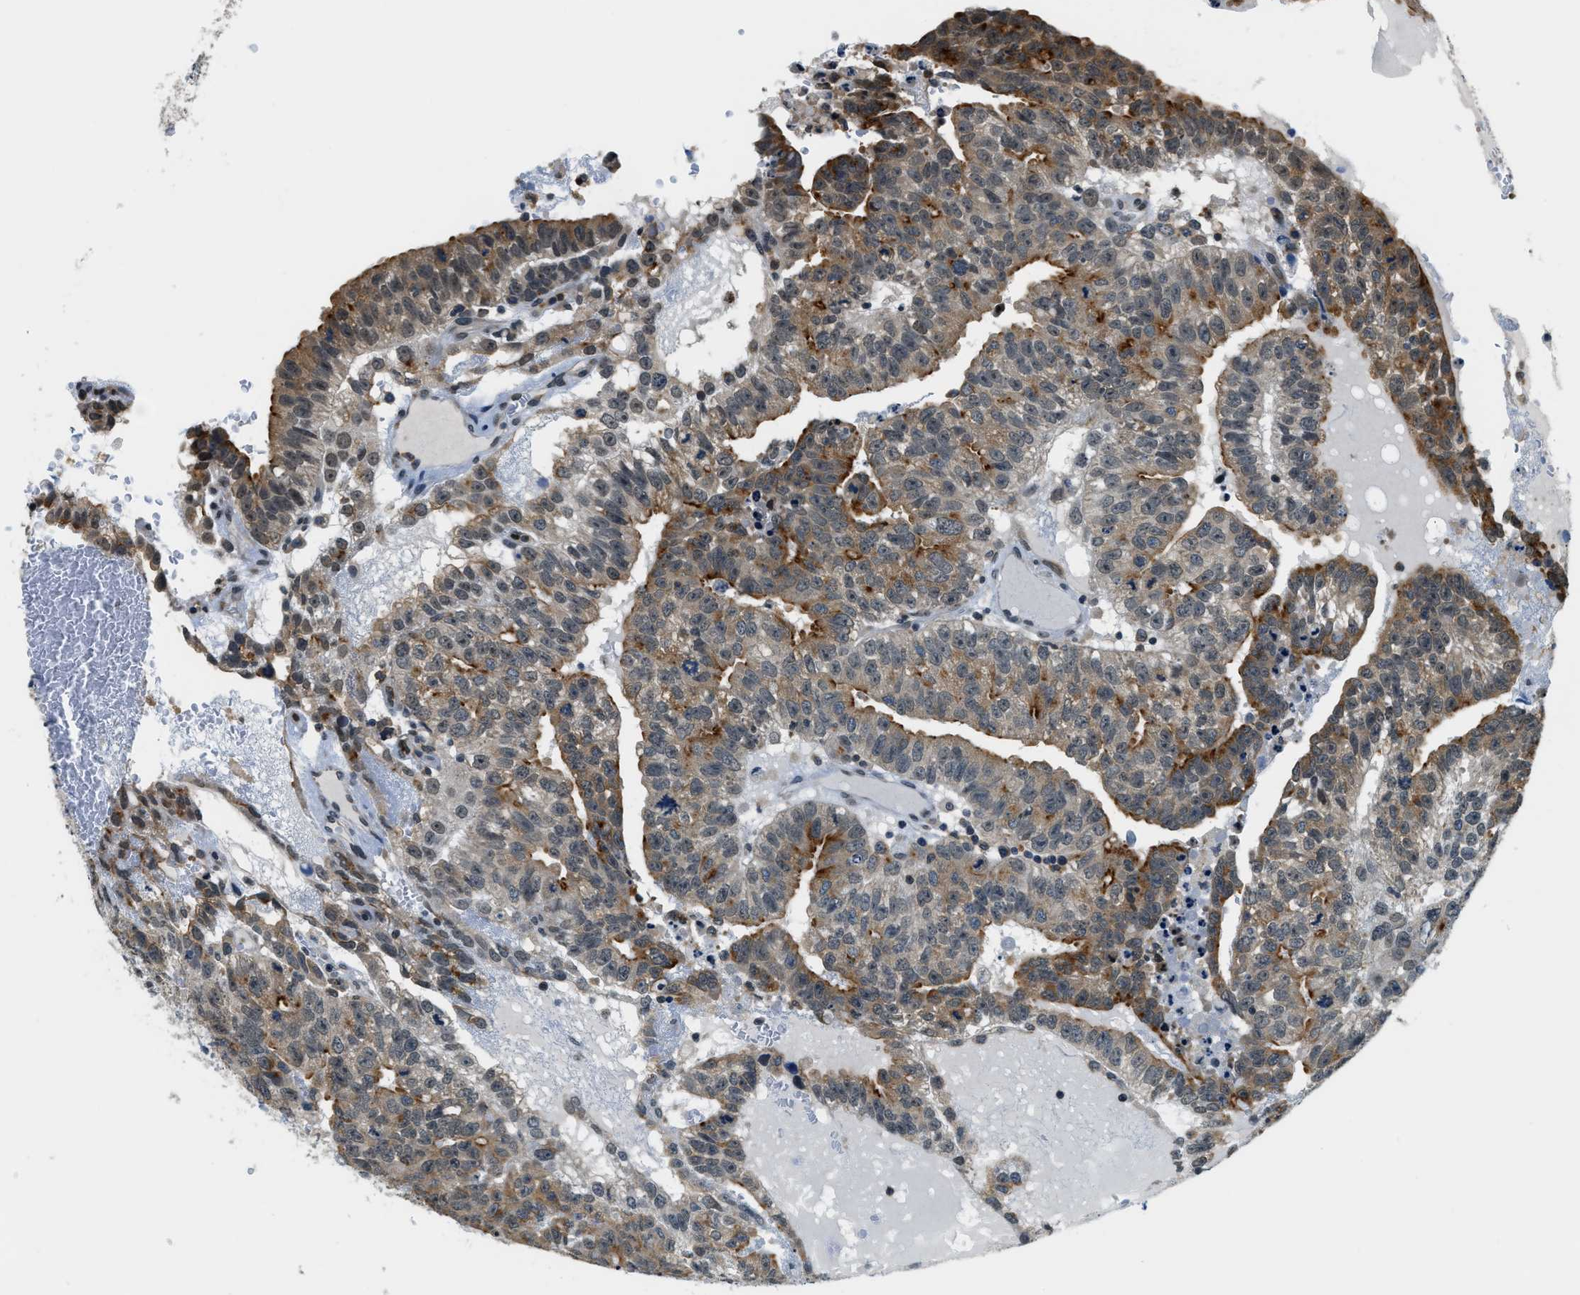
{"staining": {"intensity": "moderate", "quantity": "25%-75%", "location": "cytoplasmic/membranous"}, "tissue": "testis cancer", "cell_type": "Tumor cells", "image_type": "cancer", "snomed": [{"axis": "morphology", "description": "Seminoma, NOS"}, {"axis": "morphology", "description": "Carcinoma, Embryonal, NOS"}, {"axis": "topography", "description": "Testis"}], "caption": "The immunohistochemical stain labels moderate cytoplasmic/membranous positivity in tumor cells of seminoma (testis) tissue. The protein is stained brown, and the nuclei are stained in blue (DAB (3,3'-diaminobenzidine) IHC with brightfield microscopy, high magnification).", "gene": "RAB11FIP1", "patient": {"sex": "male", "age": 52}}